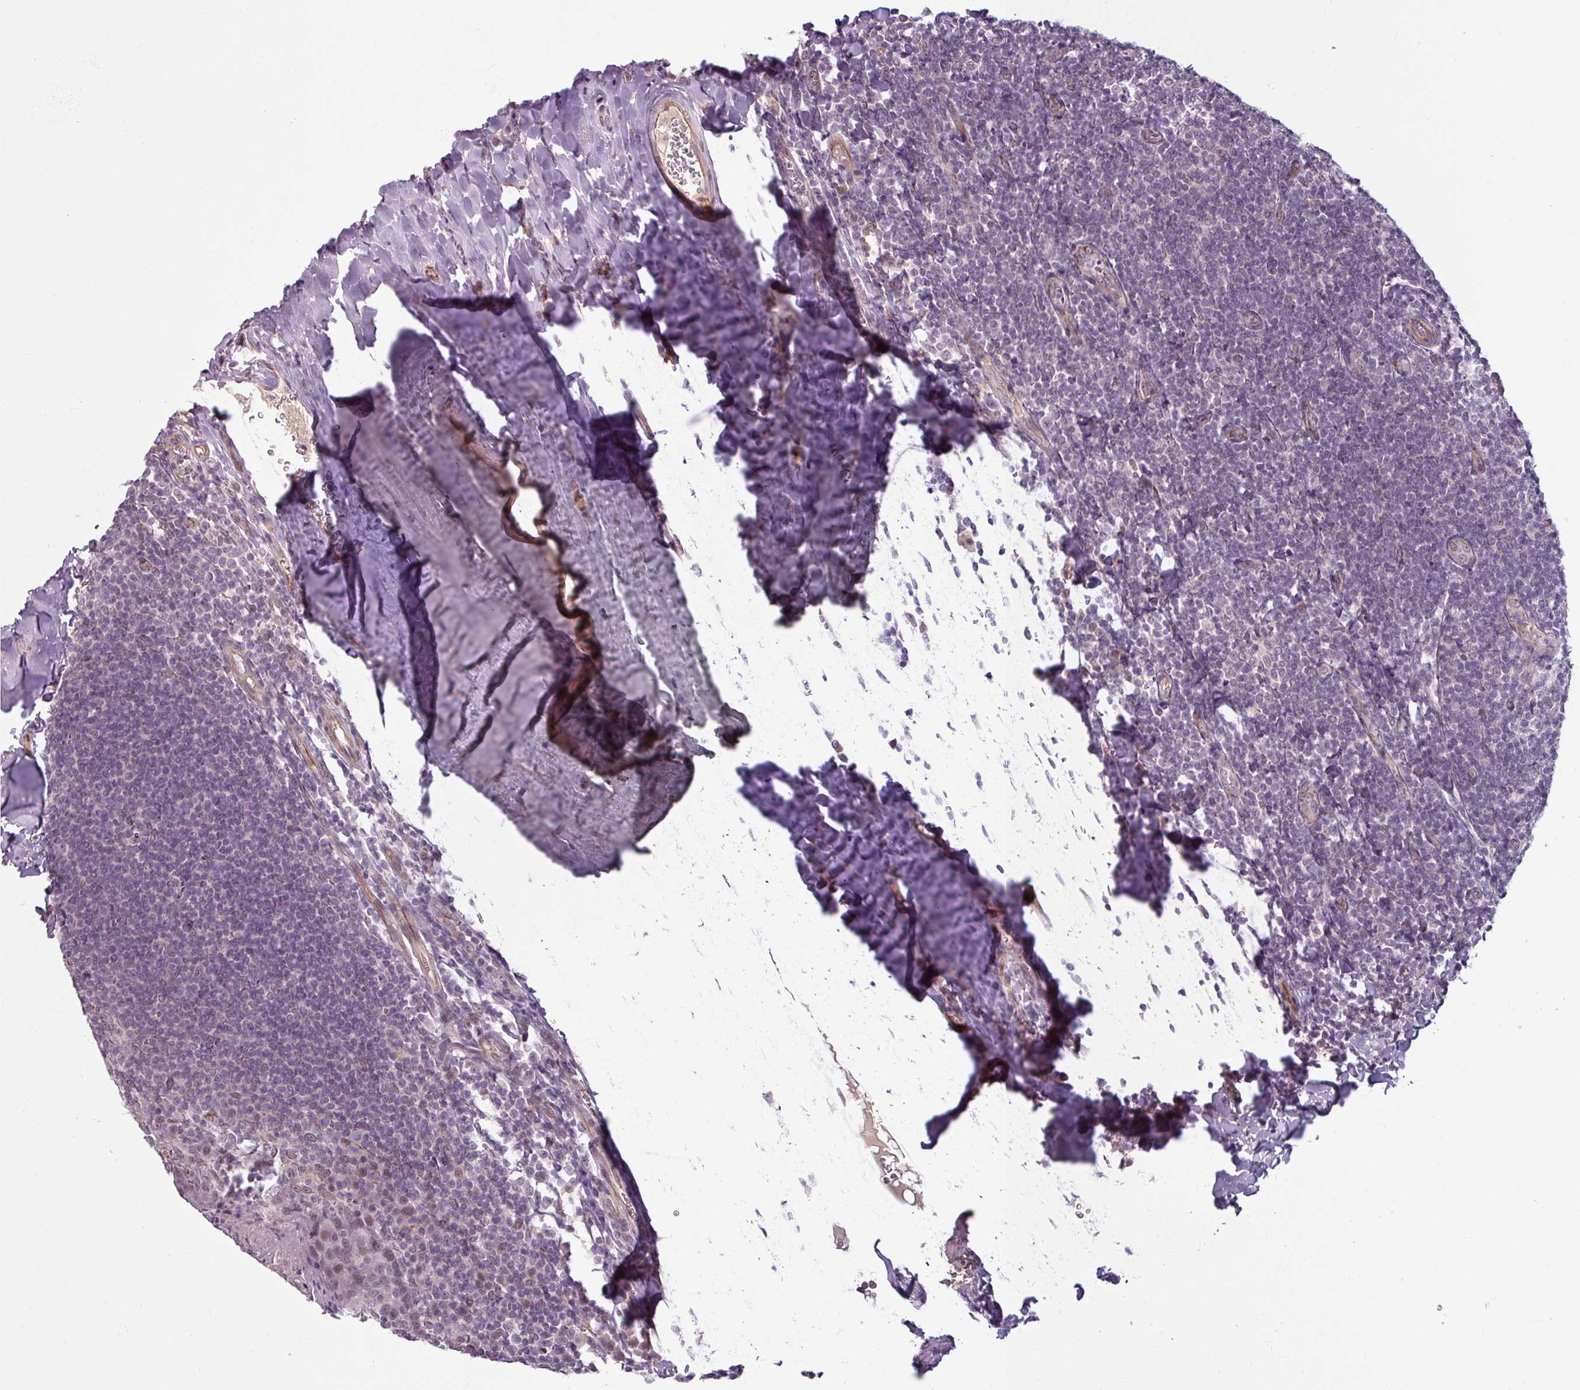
{"staining": {"intensity": "weak", "quantity": "<25%", "location": "nuclear"}, "tissue": "tonsil", "cell_type": "Germinal center cells", "image_type": "normal", "snomed": [{"axis": "morphology", "description": "Normal tissue, NOS"}, {"axis": "topography", "description": "Tonsil"}], "caption": "This is a histopathology image of immunohistochemistry (IHC) staining of benign tonsil, which shows no positivity in germinal center cells. (IHC, brightfield microscopy, high magnification).", "gene": "UVSSA", "patient": {"sex": "male", "age": 27}}